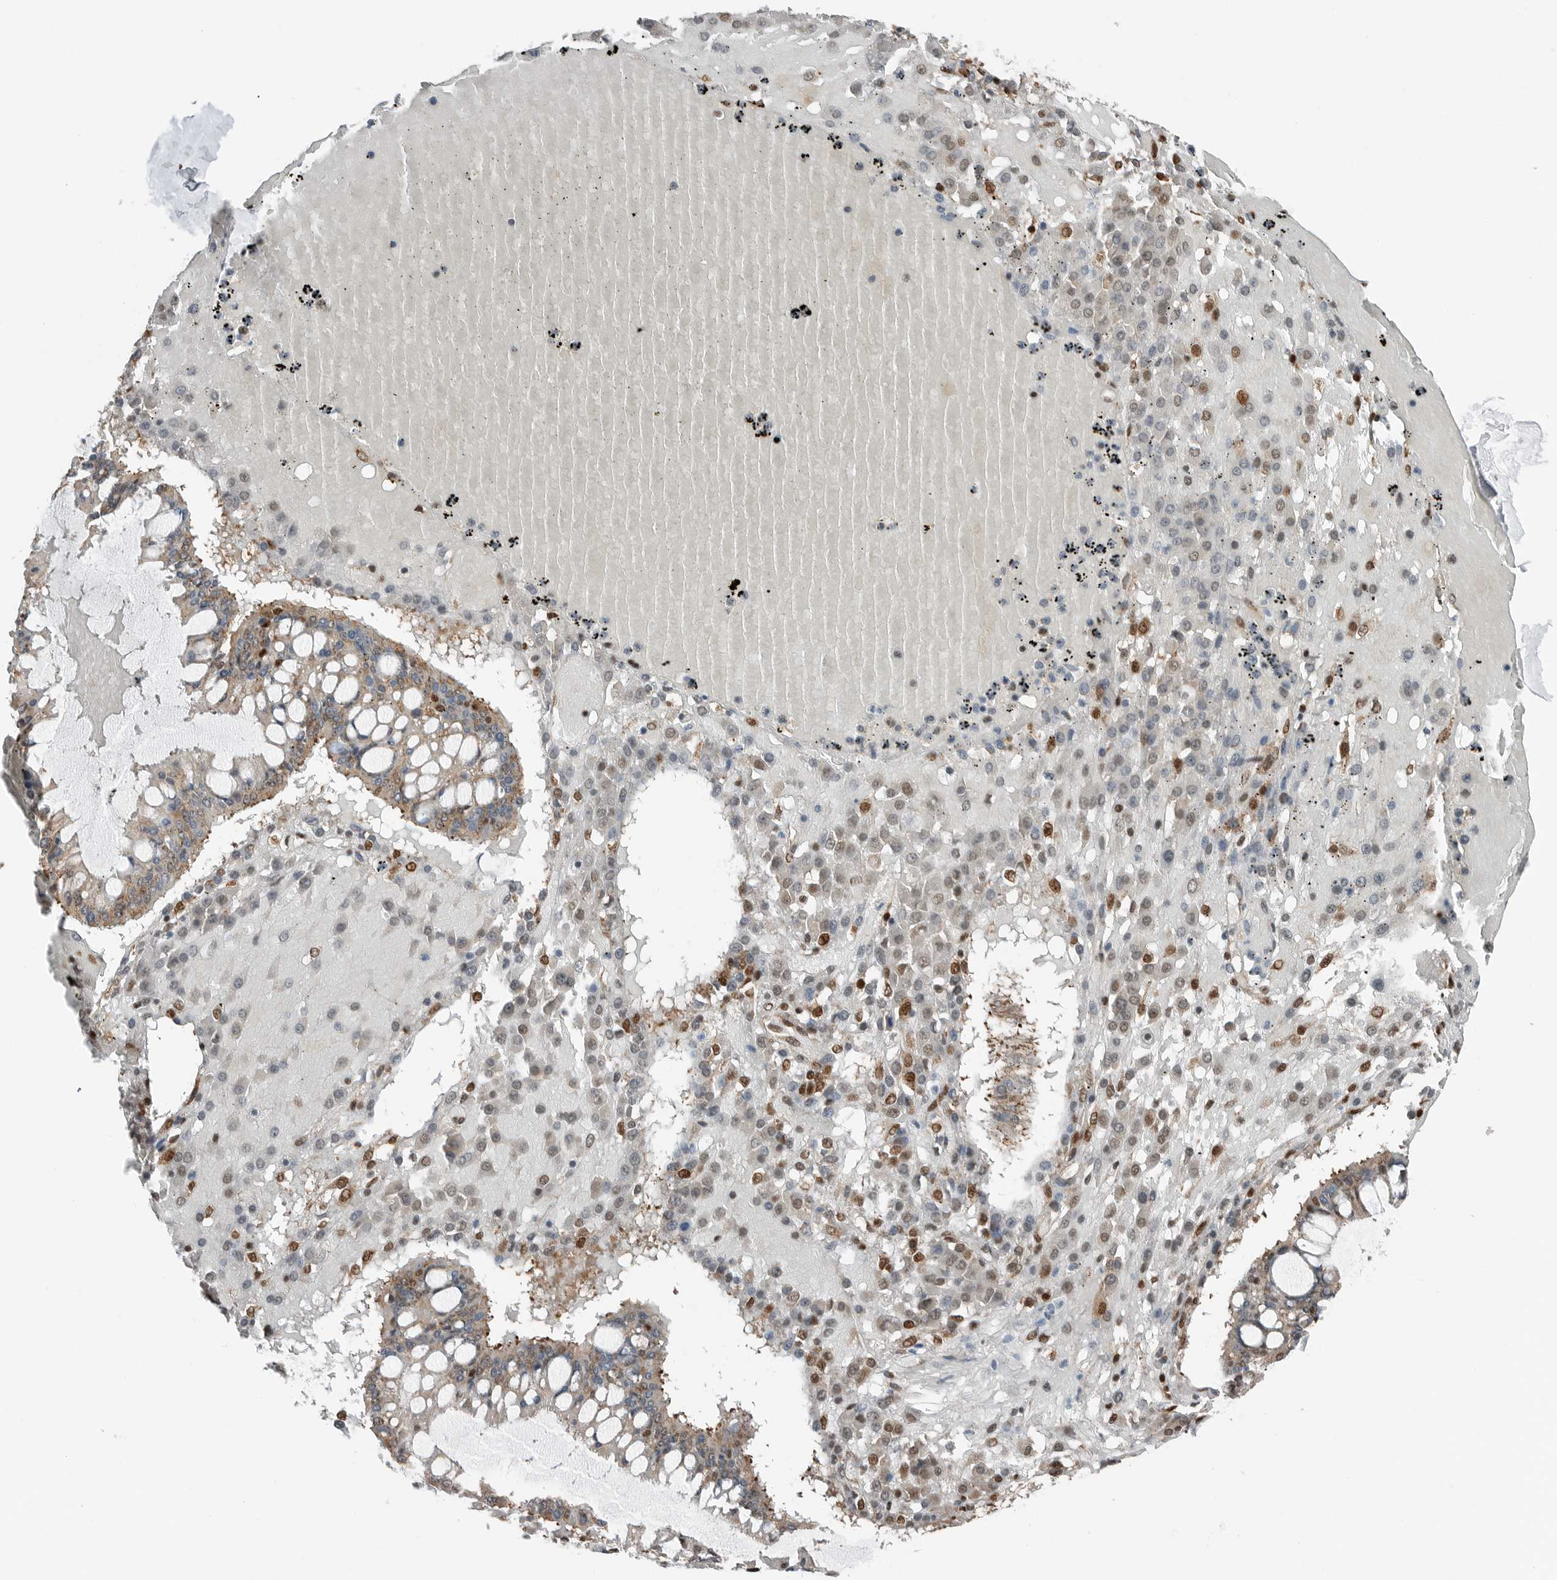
{"staining": {"intensity": "moderate", "quantity": ">75%", "location": "cytoplasmic/membranous,nuclear"}, "tissue": "ovarian cancer", "cell_type": "Tumor cells", "image_type": "cancer", "snomed": [{"axis": "morphology", "description": "Cystadenocarcinoma, mucinous, NOS"}, {"axis": "topography", "description": "Ovary"}], "caption": "This histopathology image reveals immunohistochemistry staining of mucinous cystadenocarcinoma (ovarian), with medium moderate cytoplasmic/membranous and nuclear staining in approximately >75% of tumor cells.", "gene": "BLZF1", "patient": {"sex": "female", "age": 73}}